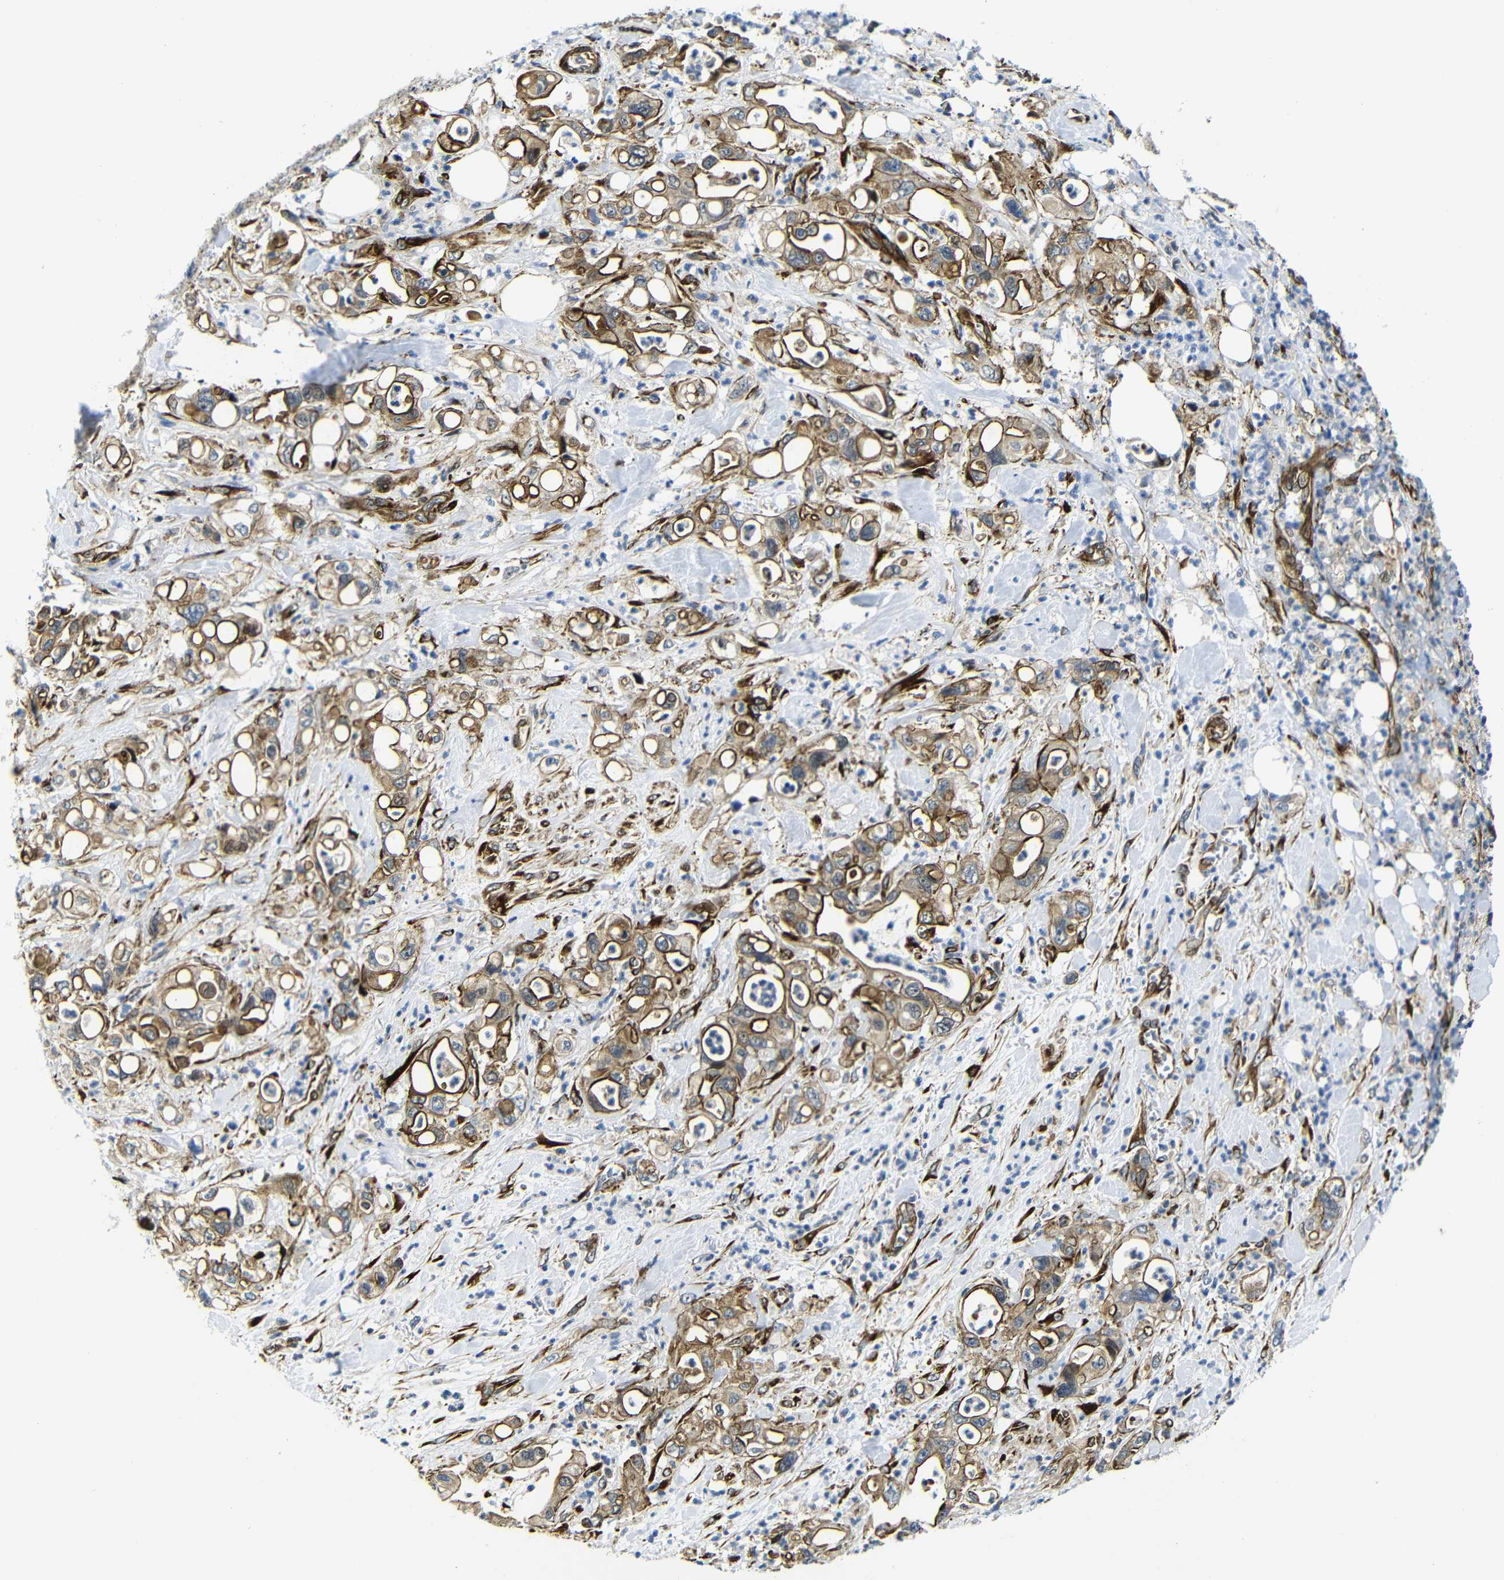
{"staining": {"intensity": "strong", "quantity": "25%-75%", "location": "cytoplasmic/membranous"}, "tissue": "pancreatic cancer", "cell_type": "Tumor cells", "image_type": "cancer", "snomed": [{"axis": "morphology", "description": "Adenocarcinoma, NOS"}, {"axis": "topography", "description": "Pancreas"}], "caption": "Adenocarcinoma (pancreatic) stained for a protein (brown) displays strong cytoplasmic/membranous positive expression in about 25%-75% of tumor cells.", "gene": "PARP14", "patient": {"sex": "male", "age": 70}}